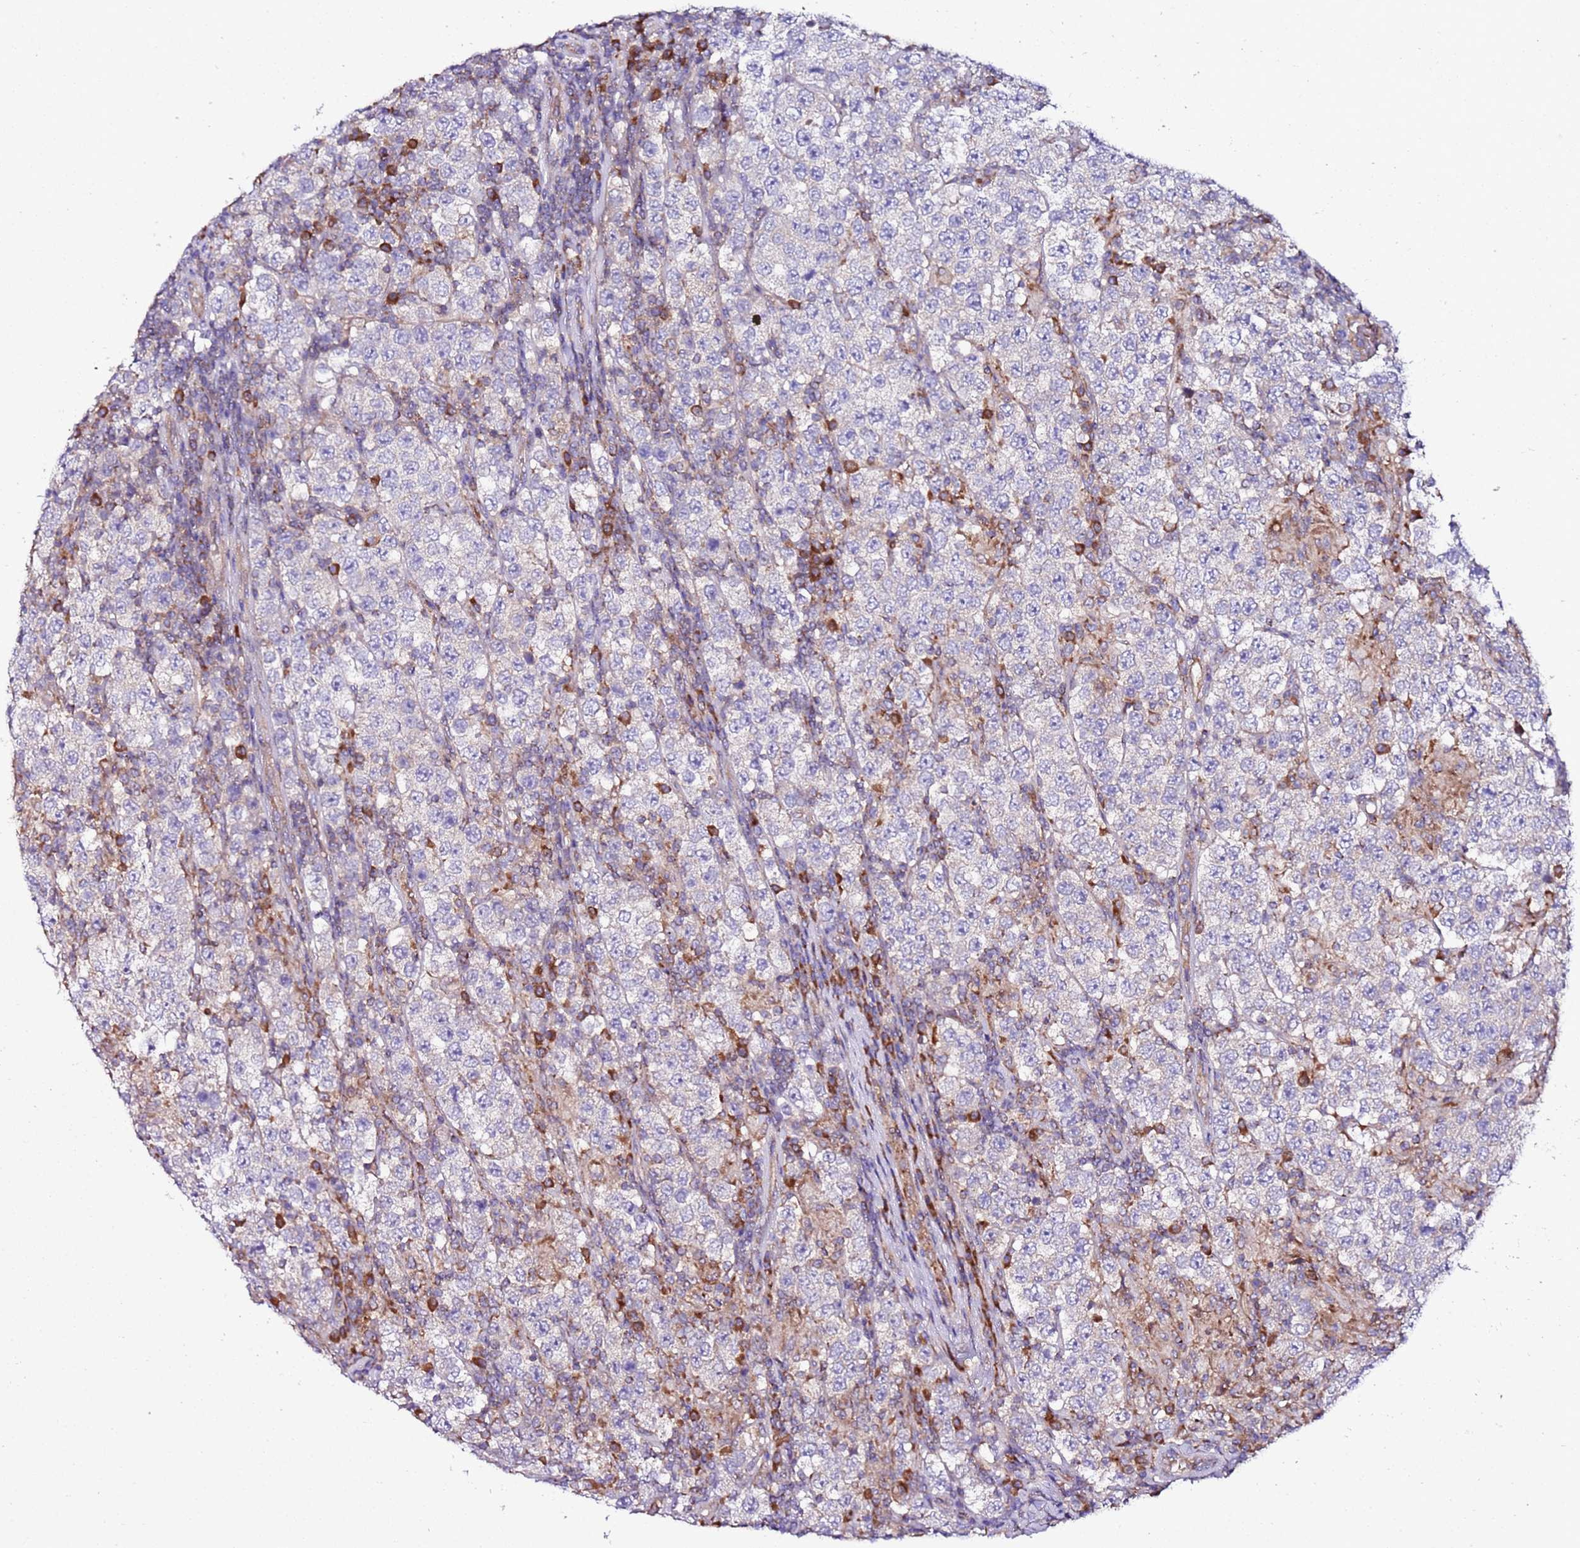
{"staining": {"intensity": "negative", "quantity": "none", "location": "none"}, "tissue": "testis cancer", "cell_type": "Tumor cells", "image_type": "cancer", "snomed": [{"axis": "morphology", "description": "Normal tissue, NOS"}, {"axis": "morphology", "description": "Urothelial carcinoma, High grade"}, {"axis": "morphology", "description": "Seminoma, NOS"}, {"axis": "morphology", "description": "Carcinoma, Embryonal, NOS"}, {"axis": "topography", "description": "Urinary bladder"}, {"axis": "topography", "description": "Testis"}], "caption": "An image of human testis cancer is negative for staining in tumor cells.", "gene": "C19orf12", "patient": {"sex": "male", "age": 41}}